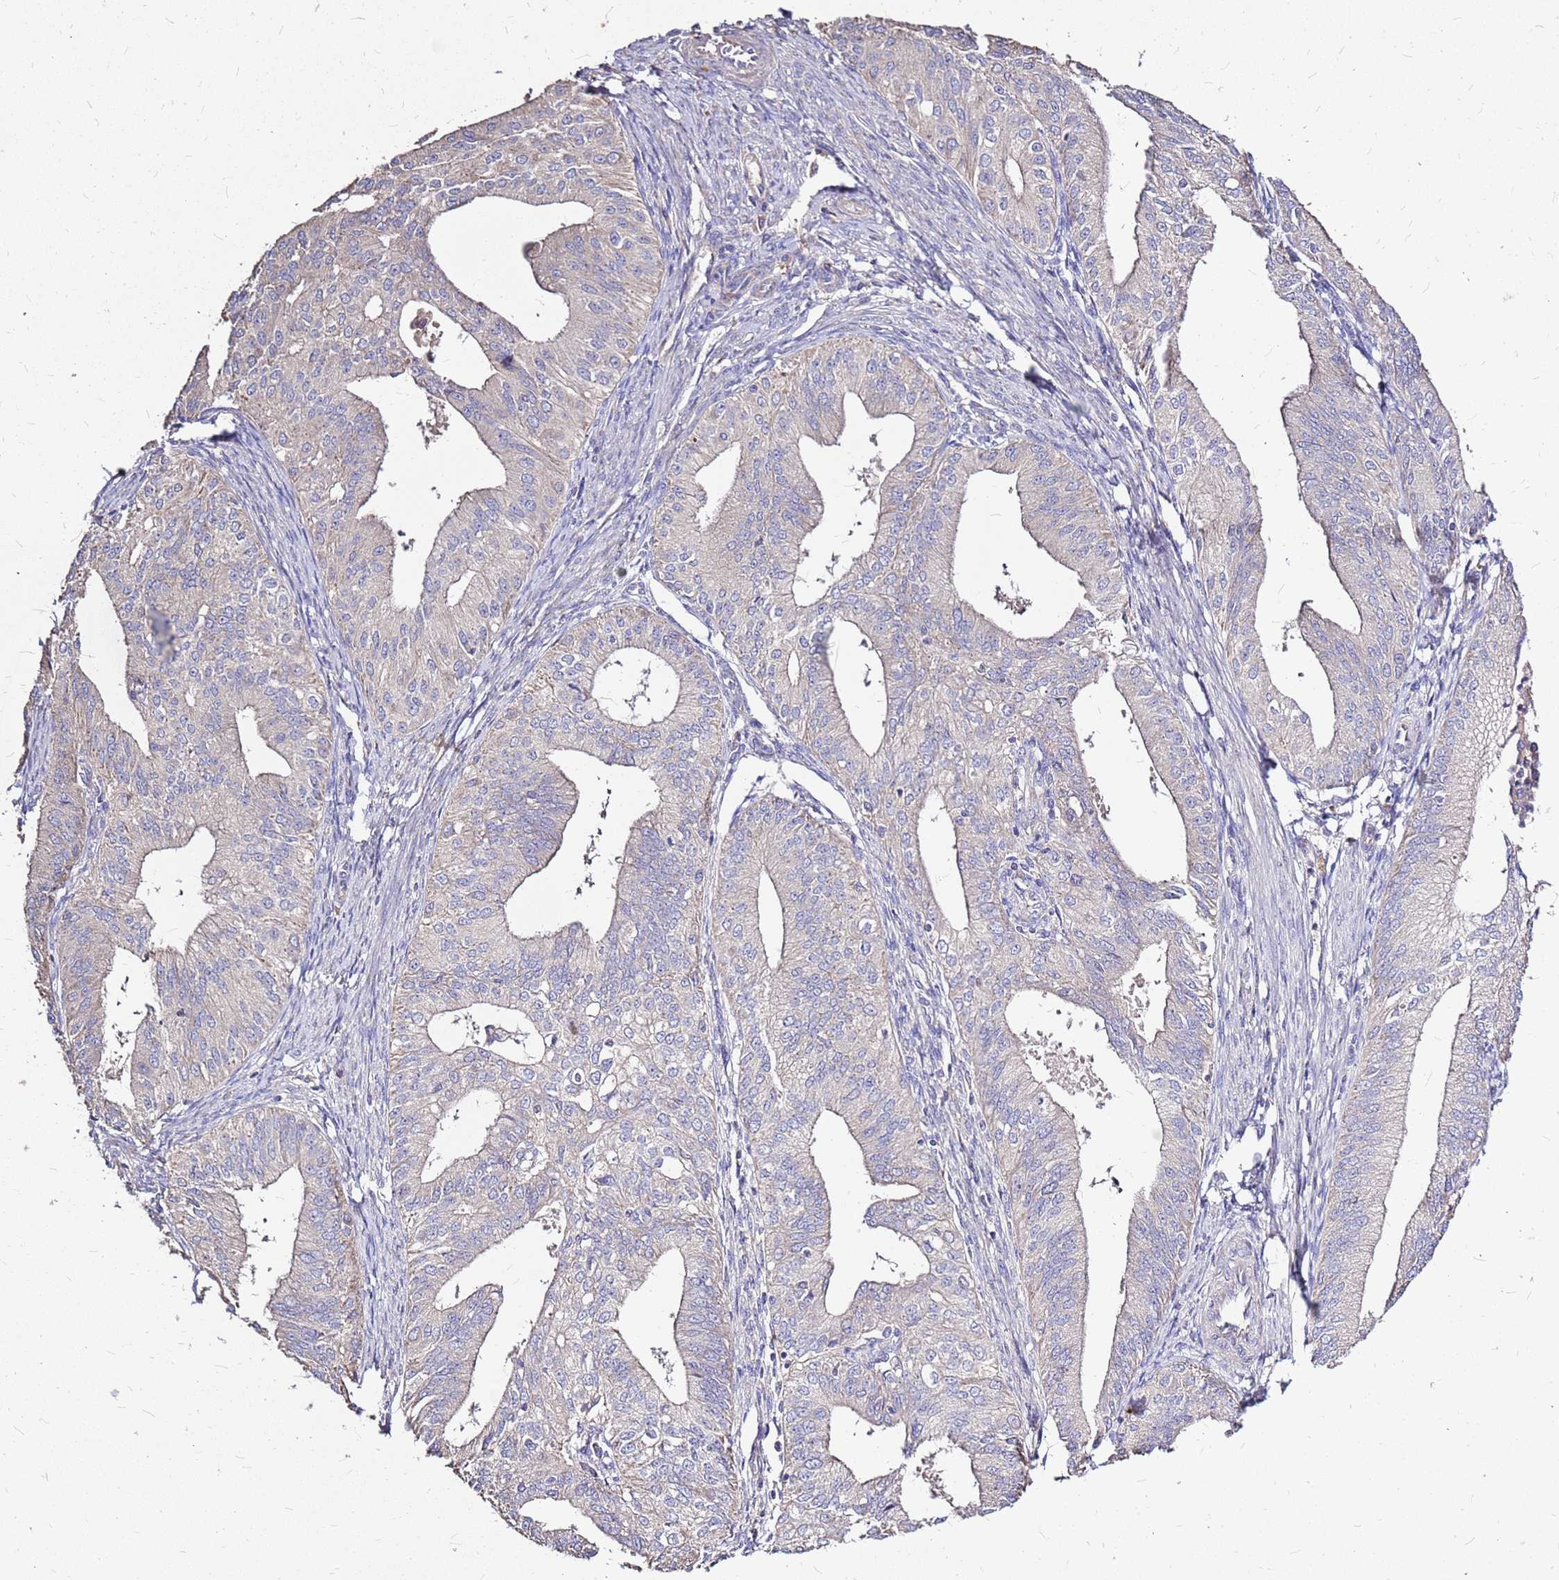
{"staining": {"intensity": "weak", "quantity": "<25%", "location": "cytoplasmic/membranous"}, "tissue": "endometrial cancer", "cell_type": "Tumor cells", "image_type": "cancer", "snomed": [{"axis": "morphology", "description": "Adenocarcinoma, NOS"}, {"axis": "topography", "description": "Endometrium"}], "caption": "The micrograph shows no staining of tumor cells in endometrial cancer.", "gene": "EXD3", "patient": {"sex": "female", "age": 50}}